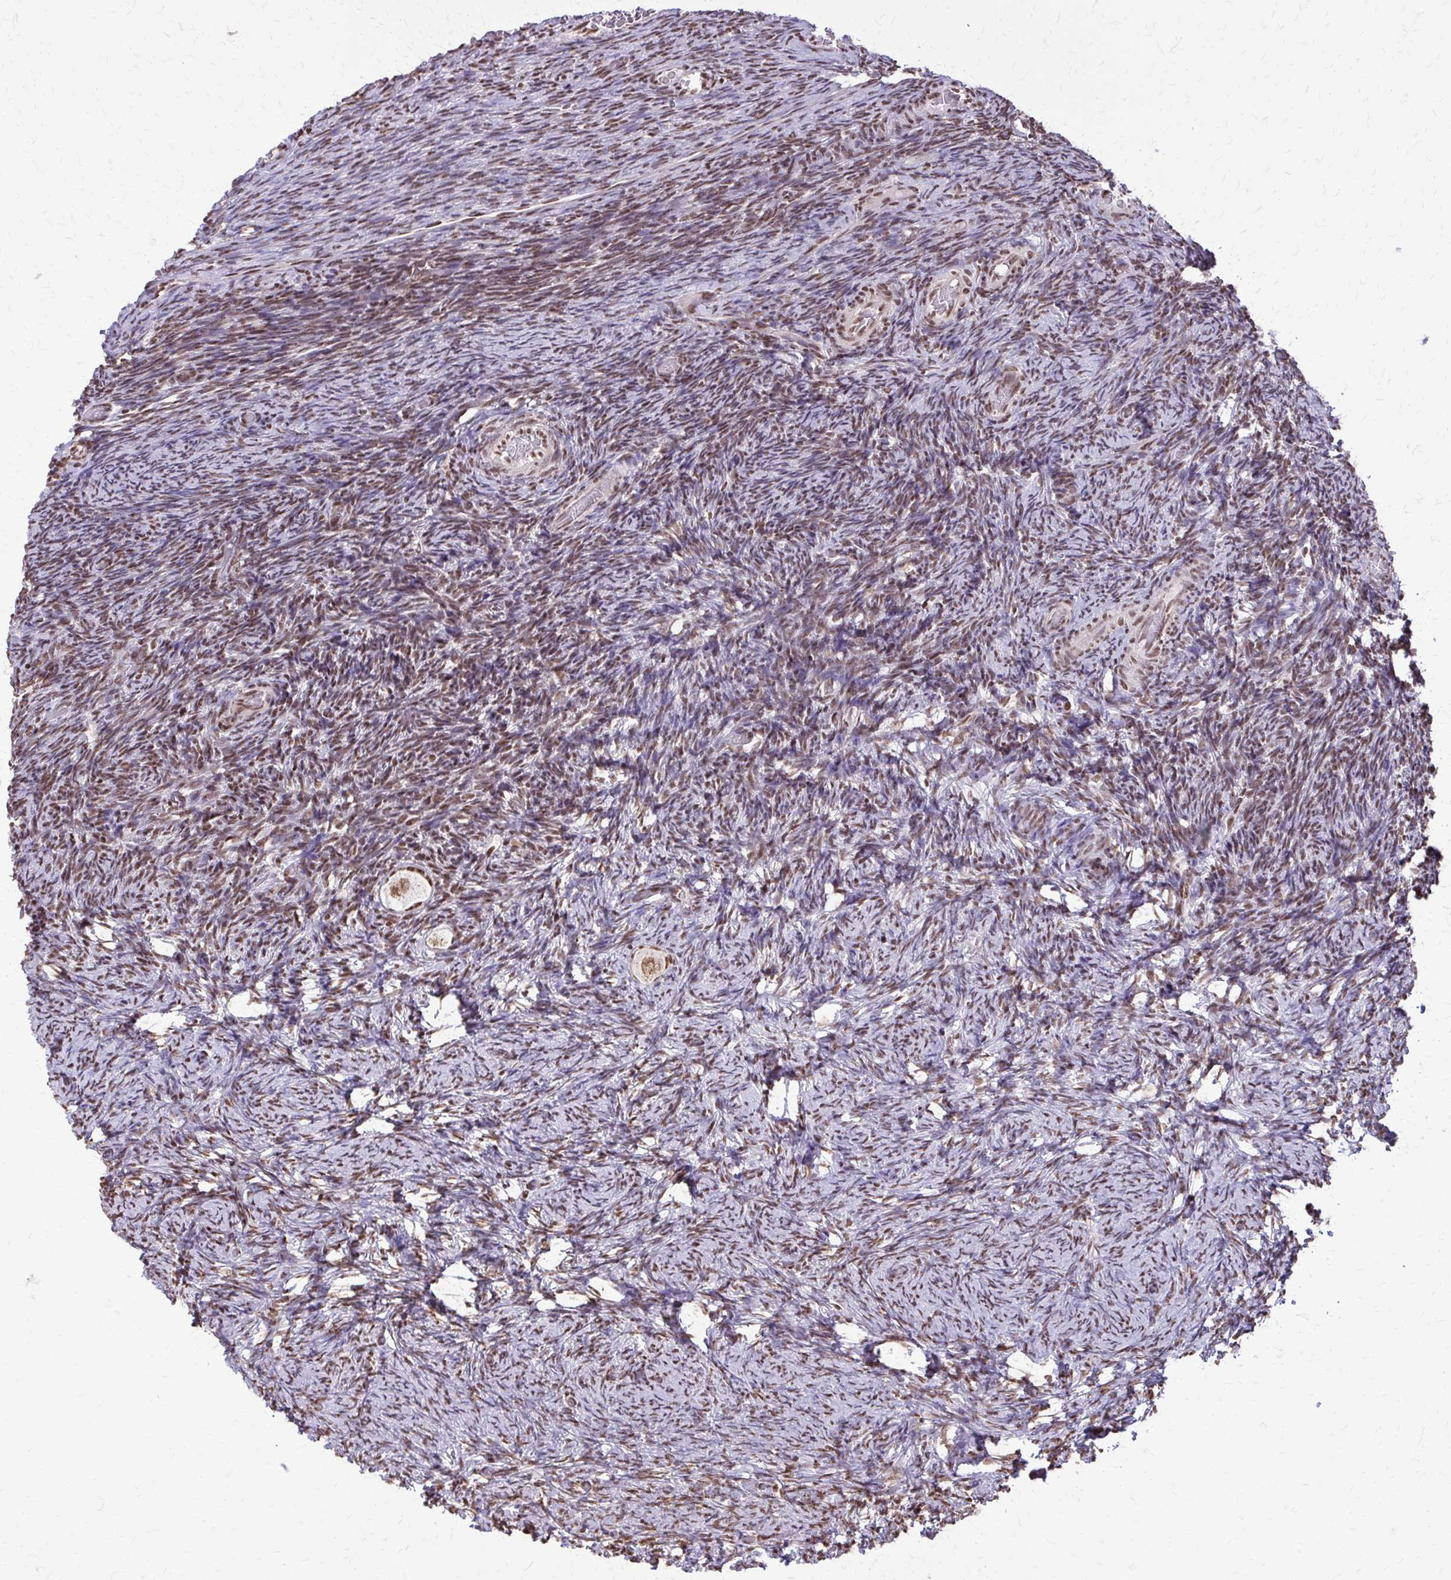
{"staining": {"intensity": "moderate", "quantity": ">75%", "location": "nuclear"}, "tissue": "ovary", "cell_type": "Follicle cells", "image_type": "normal", "snomed": [{"axis": "morphology", "description": "Normal tissue, NOS"}, {"axis": "topography", "description": "Ovary"}], "caption": "Immunohistochemical staining of benign ovary demonstrates medium levels of moderate nuclear staining in approximately >75% of follicle cells.", "gene": "TTF1", "patient": {"sex": "female", "age": 34}}